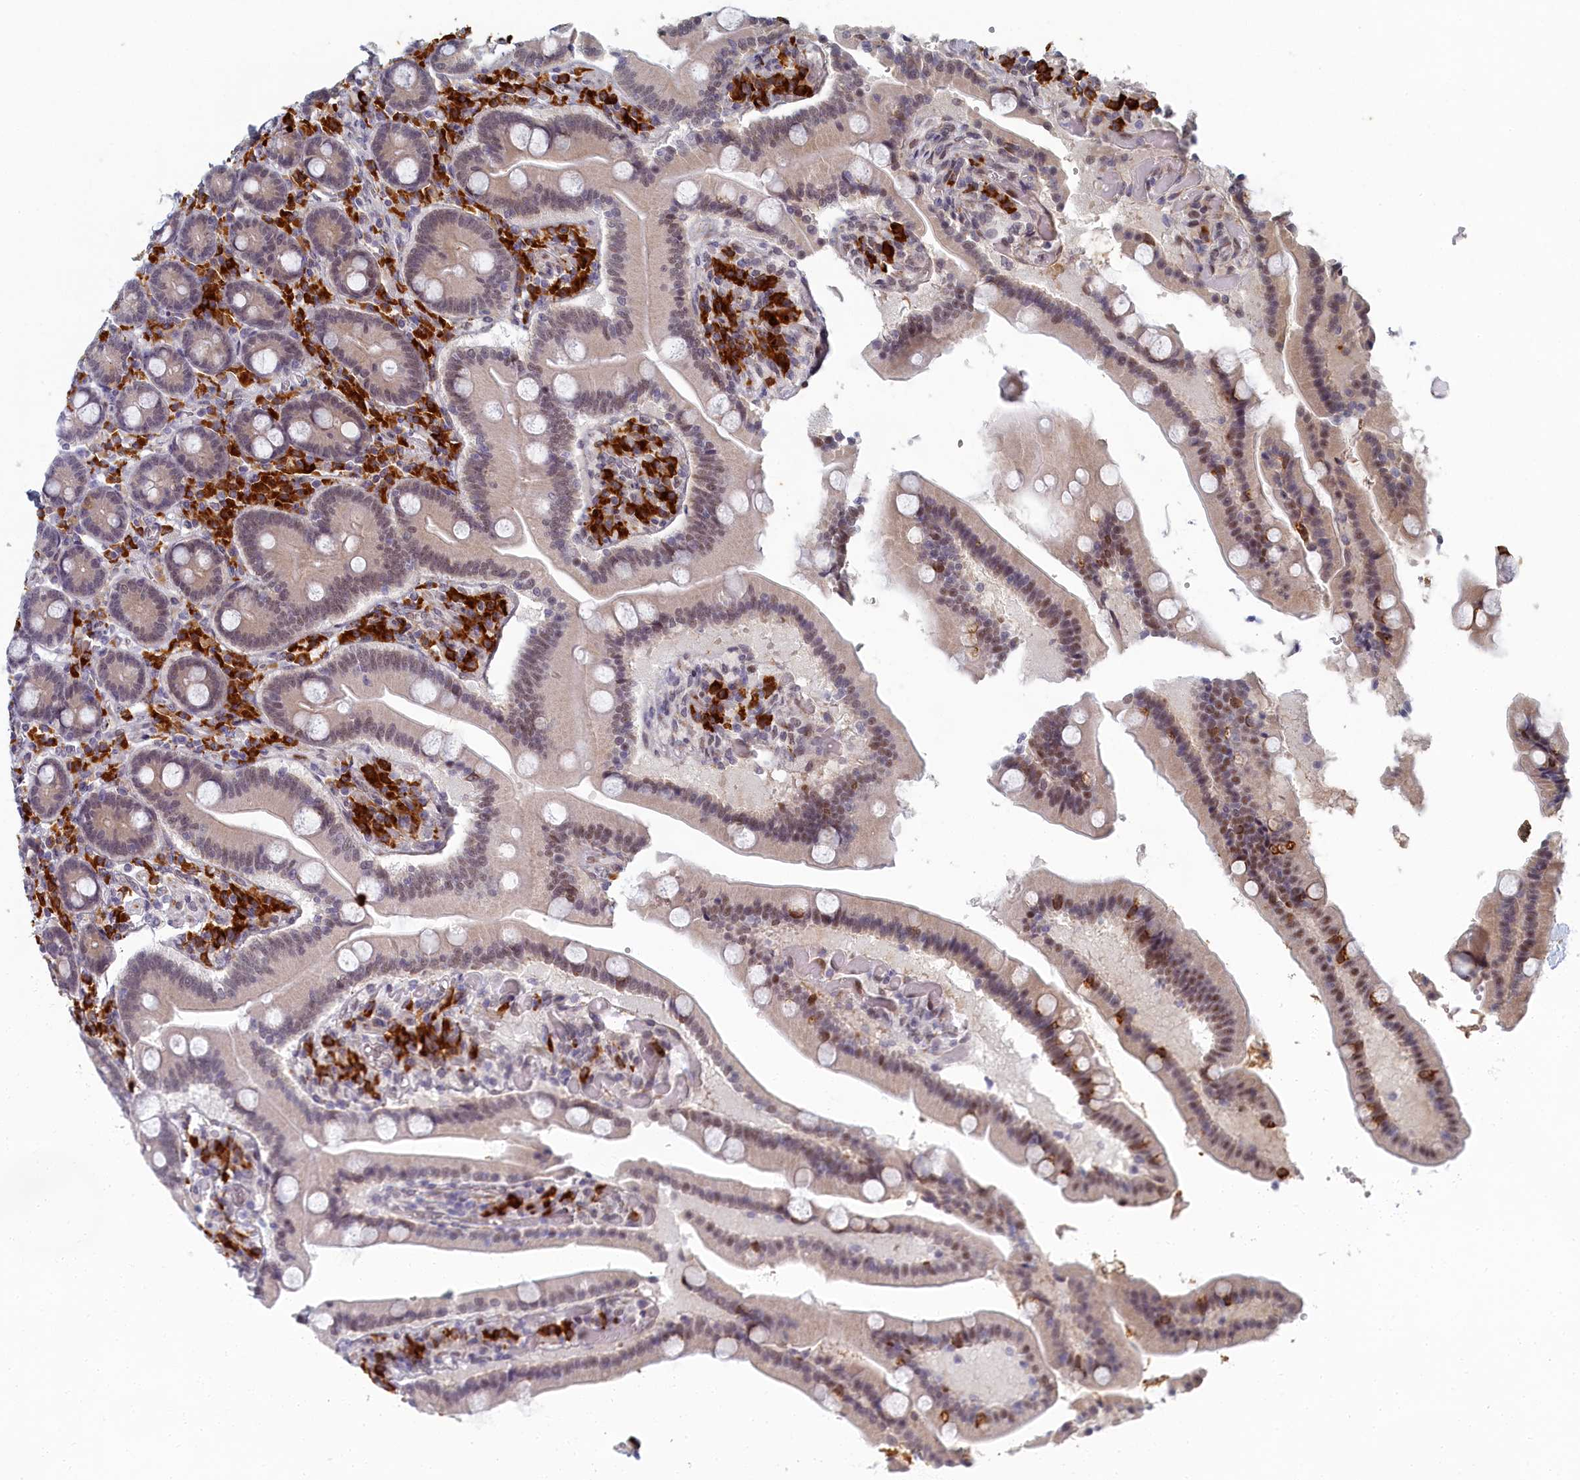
{"staining": {"intensity": "moderate", "quantity": "25%-75%", "location": "cytoplasmic/membranous,nuclear"}, "tissue": "duodenum", "cell_type": "Glandular cells", "image_type": "normal", "snomed": [{"axis": "morphology", "description": "Normal tissue, NOS"}, {"axis": "topography", "description": "Duodenum"}], "caption": "About 25%-75% of glandular cells in benign human duodenum reveal moderate cytoplasmic/membranous,nuclear protein staining as visualized by brown immunohistochemical staining.", "gene": "DNAJC17", "patient": {"sex": "female", "age": 62}}